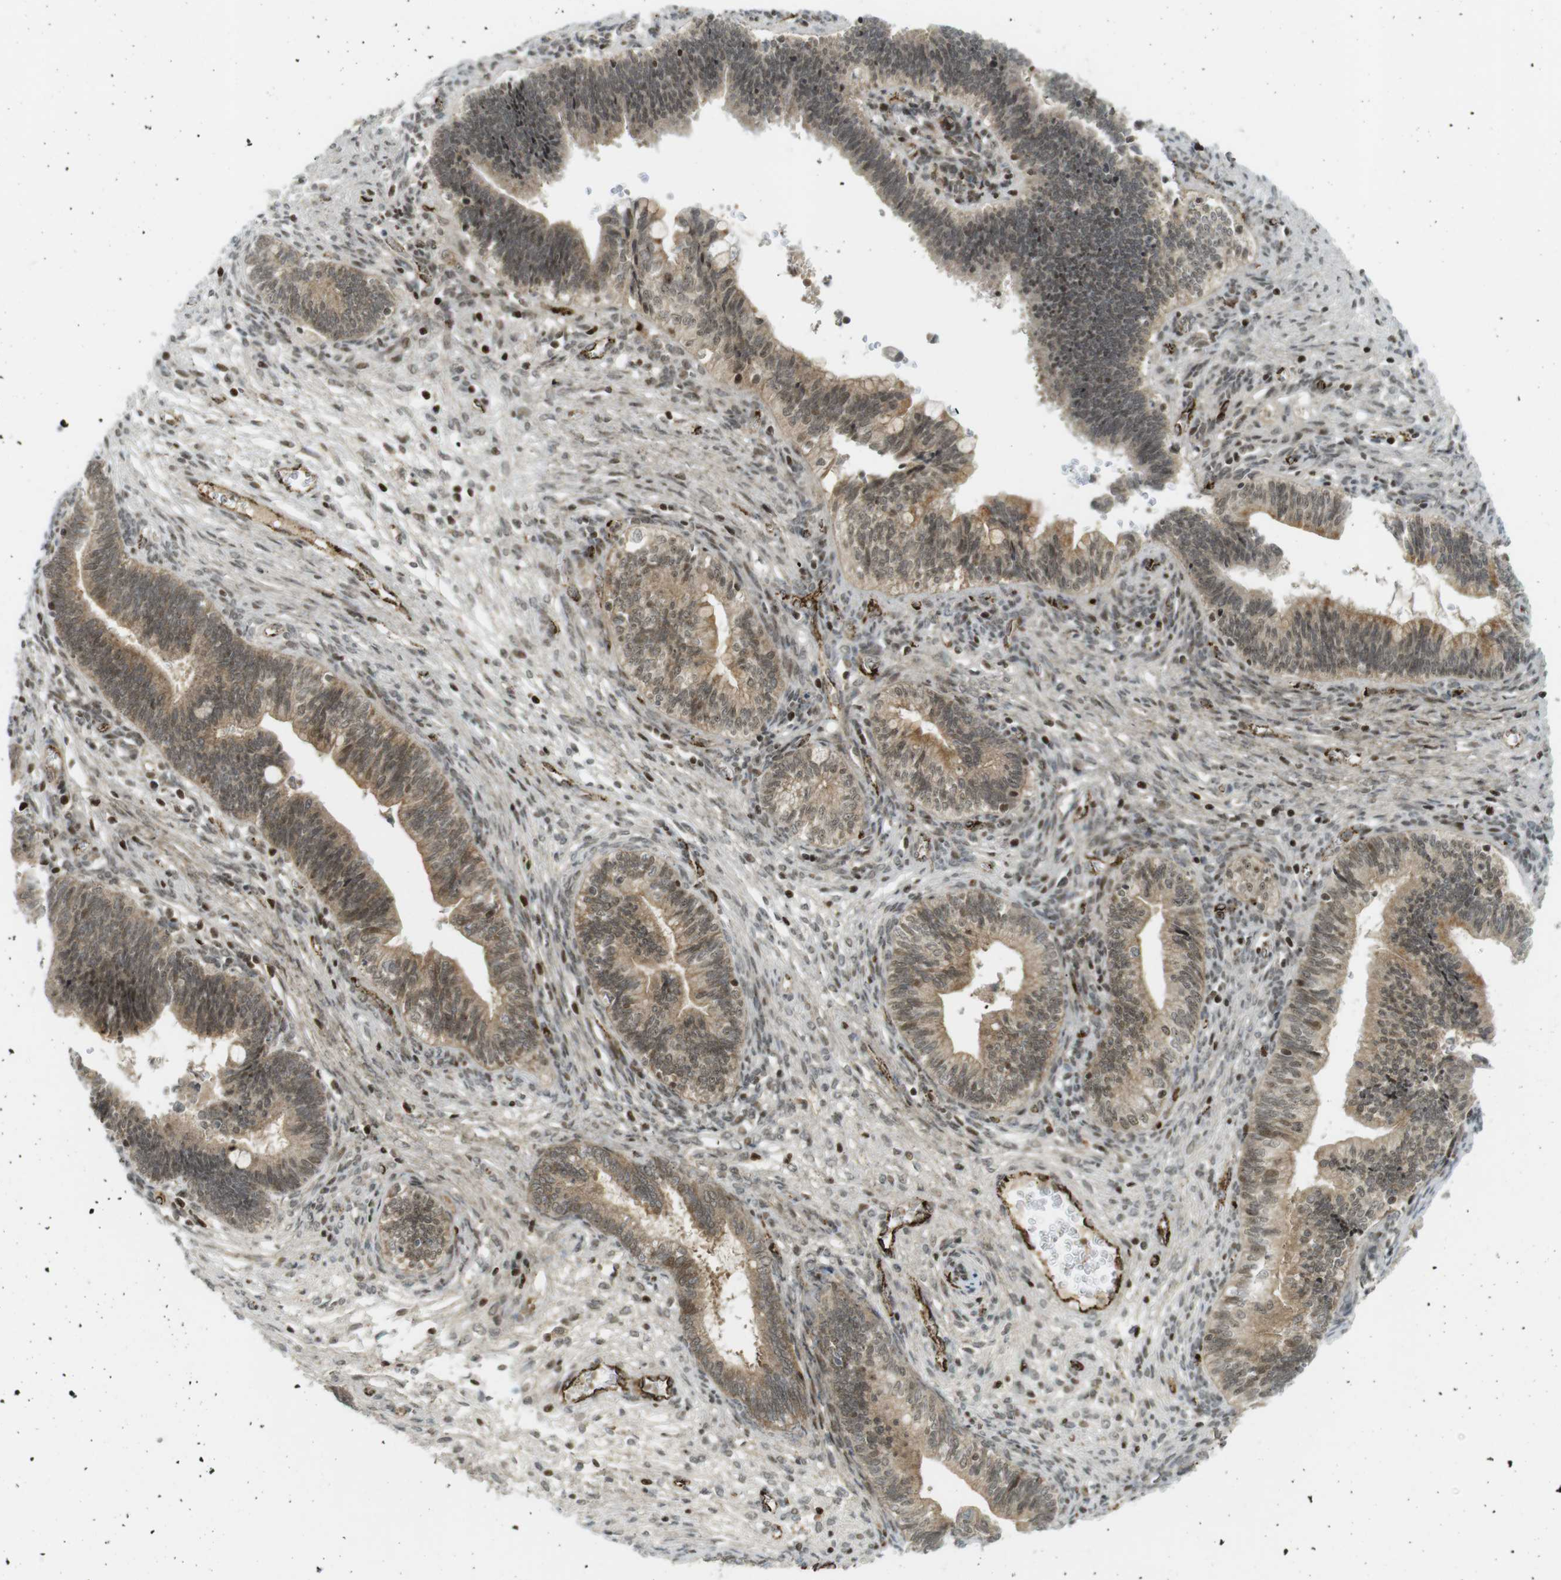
{"staining": {"intensity": "moderate", "quantity": ">75%", "location": "cytoplasmic/membranous,nuclear"}, "tissue": "cervical cancer", "cell_type": "Tumor cells", "image_type": "cancer", "snomed": [{"axis": "morphology", "description": "Adenocarcinoma, NOS"}, {"axis": "topography", "description": "Cervix"}], "caption": "Immunohistochemistry of adenocarcinoma (cervical) reveals medium levels of moderate cytoplasmic/membranous and nuclear expression in approximately >75% of tumor cells.", "gene": "PPP1R13B", "patient": {"sex": "female", "age": 44}}